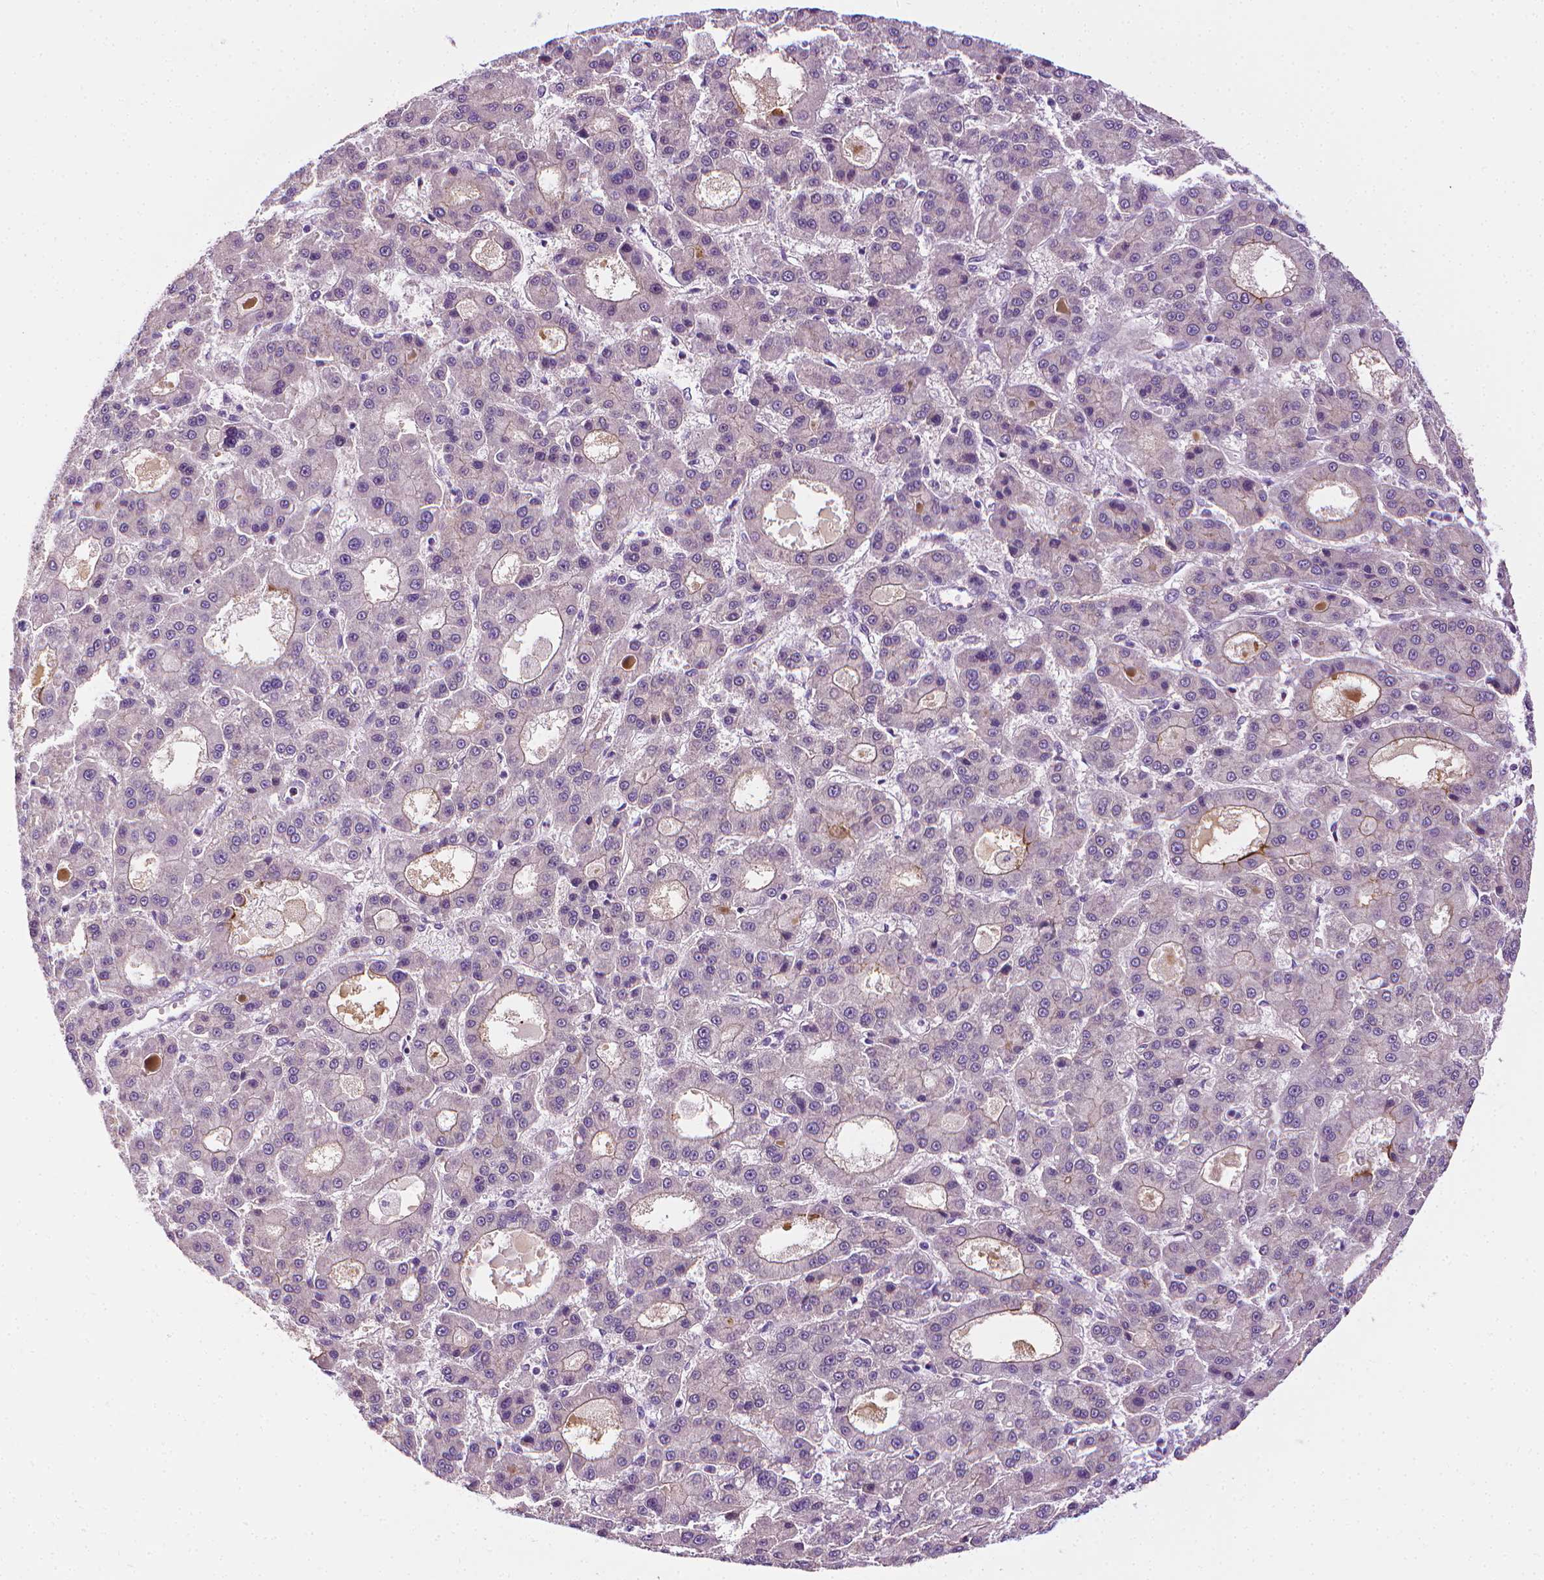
{"staining": {"intensity": "negative", "quantity": "none", "location": "none"}, "tissue": "liver cancer", "cell_type": "Tumor cells", "image_type": "cancer", "snomed": [{"axis": "morphology", "description": "Carcinoma, Hepatocellular, NOS"}, {"axis": "topography", "description": "Liver"}], "caption": "Tumor cells are negative for brown protein staining in liver hepatocellular carcinoma. Brightfield microscopy of immunohistochemistry stained with DAB (3,3'-diaminobenzidine) (brown) and hematoxylin (blue), captured at high magnification.", "gene": "MCOLN3", "patient": {"sex": "male", "age": 70}}